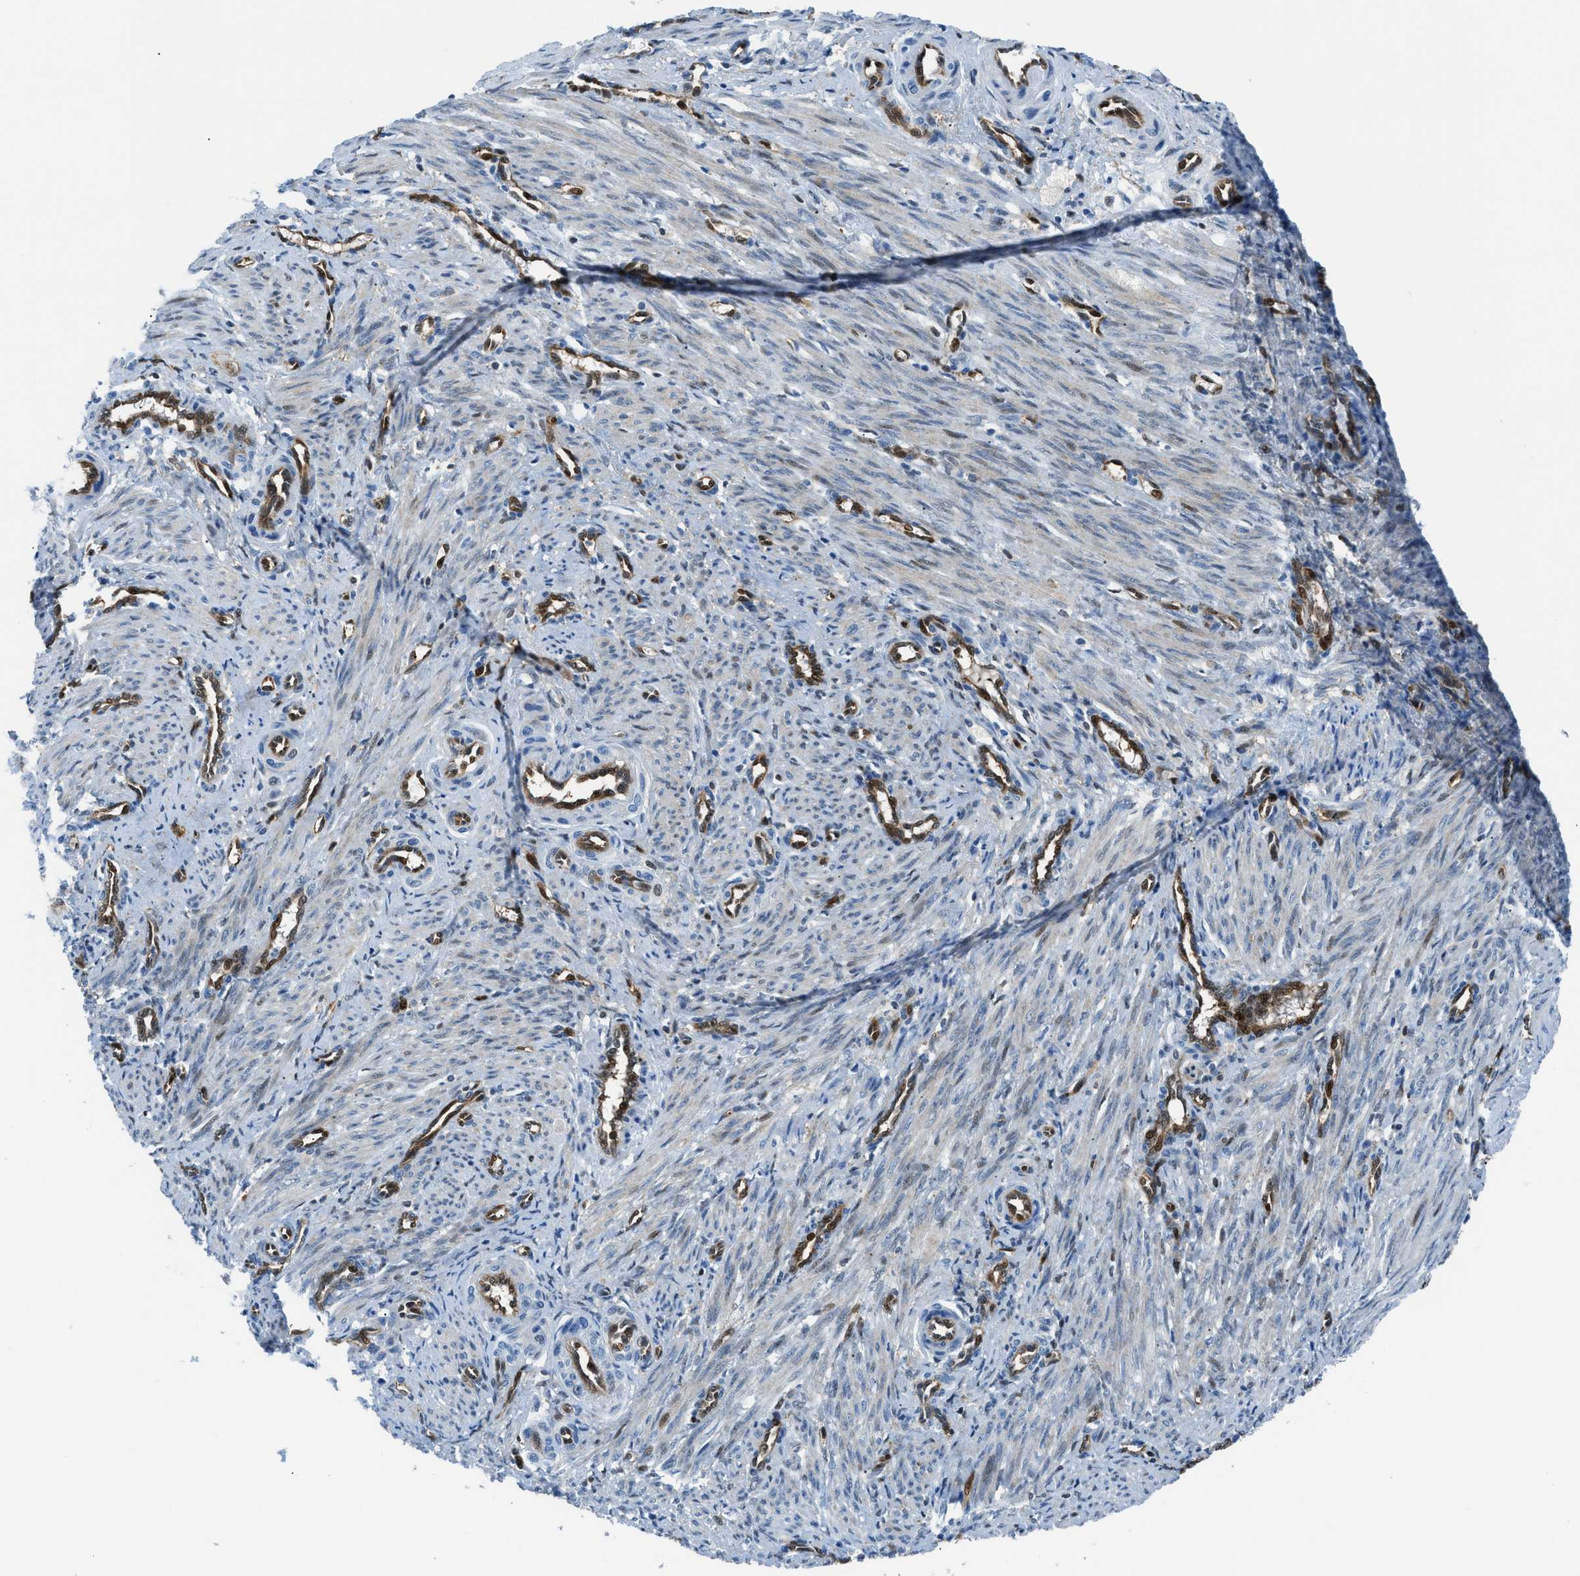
{"staining": {"intensity": "weak", "quantity": "<25%", "location": "cytoplasmic/membranous,nuclear"}, "tissue": "smooth muscle", "cell_type": "Smooth muscle cells", "image_type": "normal", "snomed": [{"axis": "morphology", "description": "Normal tissue, NOS"}, {"axis": "topography", "description": "Endometrium"}], "caption": "Immunohistochemistry (IHC) of benign human smooth muscle displays no positivity in smooth muscle cells. The staining is performed using DAB (3,3'-diaminobenzidine) brown chromogen with nuclei counter-stained in using hematoxylin.", "gene": "YWHAE", "patient": {"sex": "female", "age": 33}}